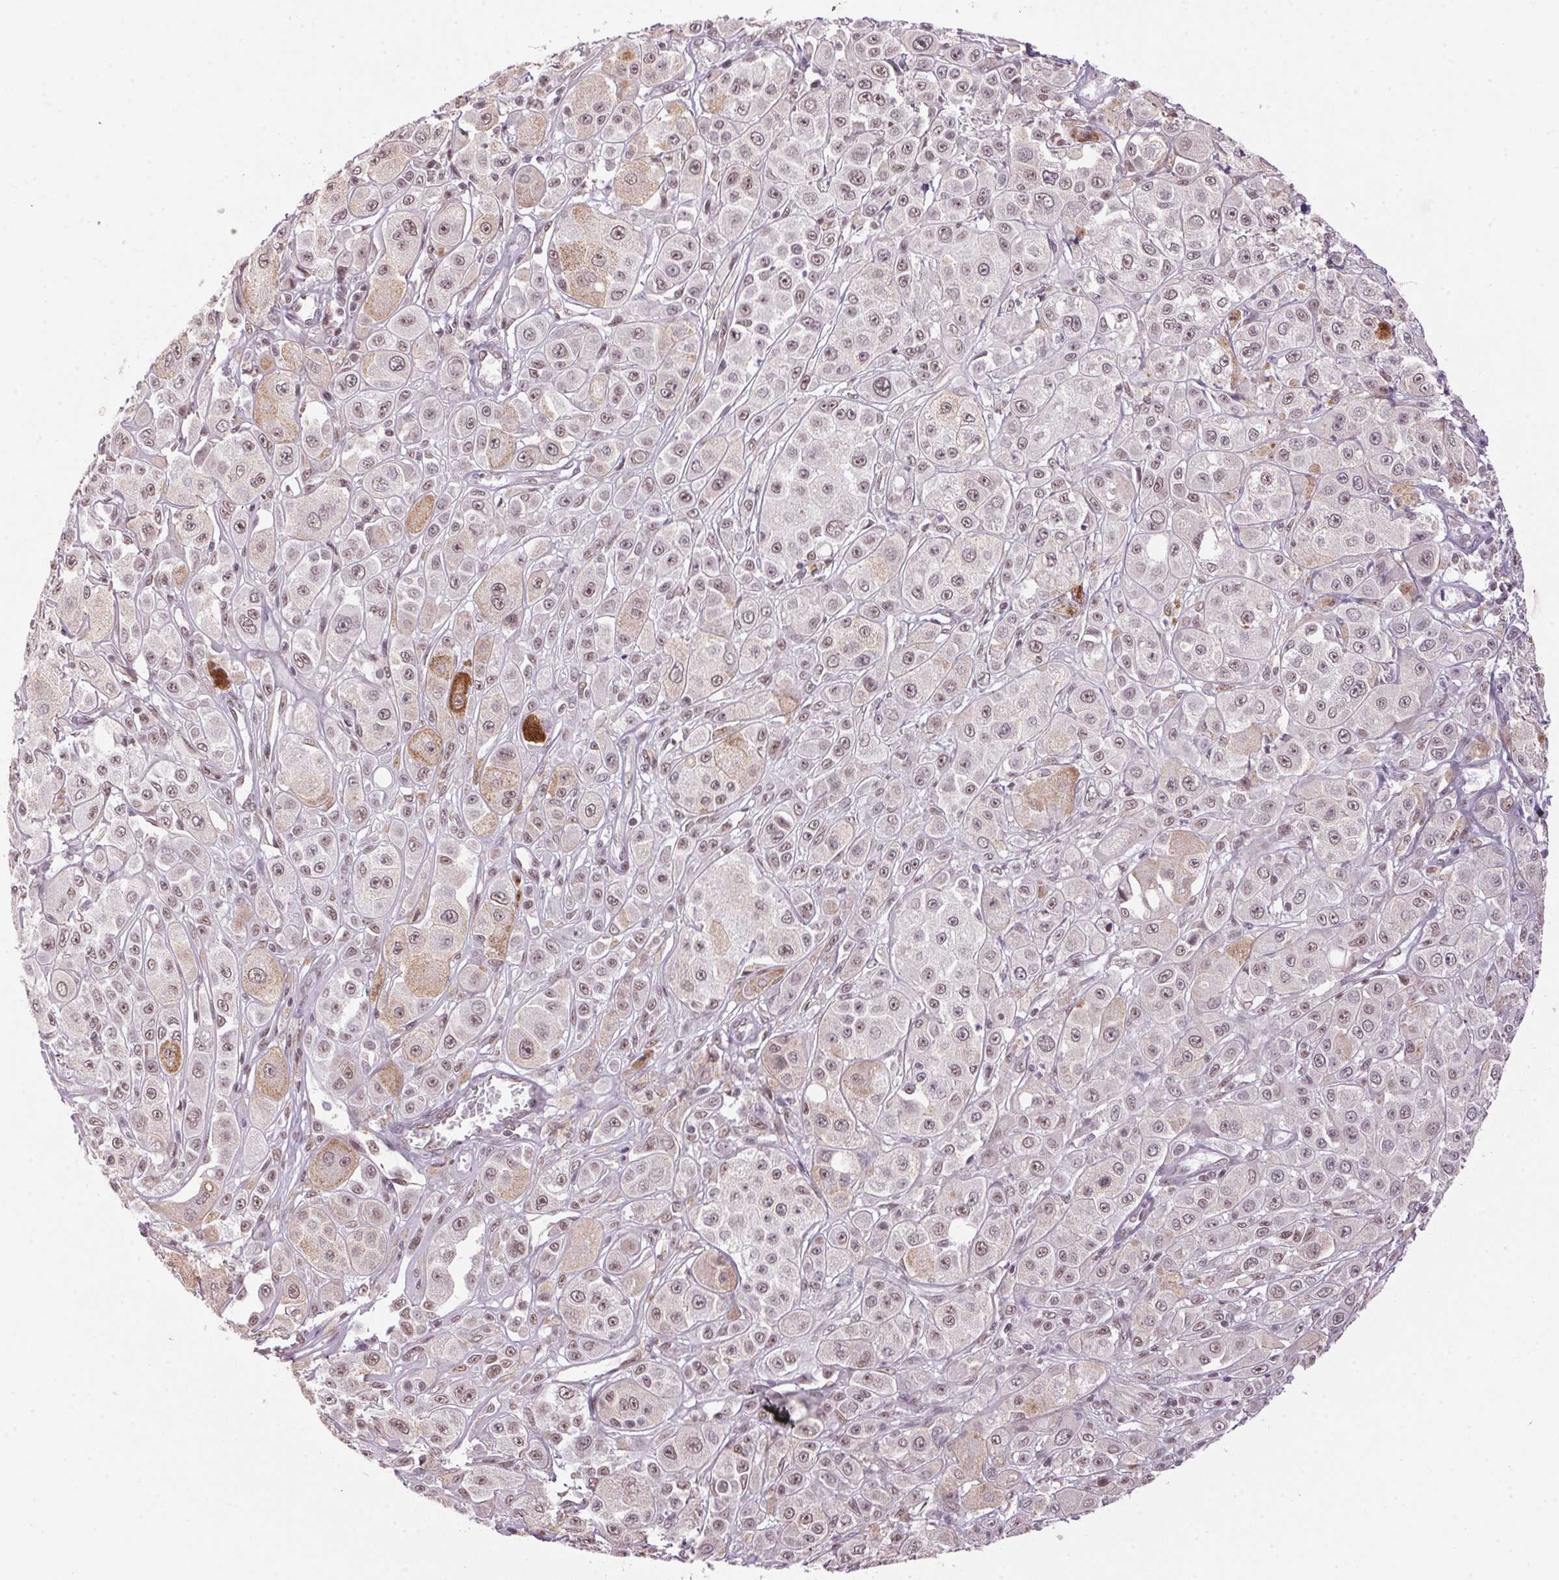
{"staining": {"intensity": "moderate", "quantity": "25%-75%", "location": "nuclear"}, "tissue": "melanoma", "cell_type": "Tumor cells", "image_type": "cancer", "snomed": [{"axis": "morphology", "description": "Malignant melanoma, NOS"}, {"axis": "topography", "description": "Skin"}], "caption": "Brown immunohistochemical staining in human melanoma reveals moderate nuclear expression in approximately 25%-75% of tumor cells.", "gene": "ZBTB4", "patient": {"sex": "male", "age": 67}}